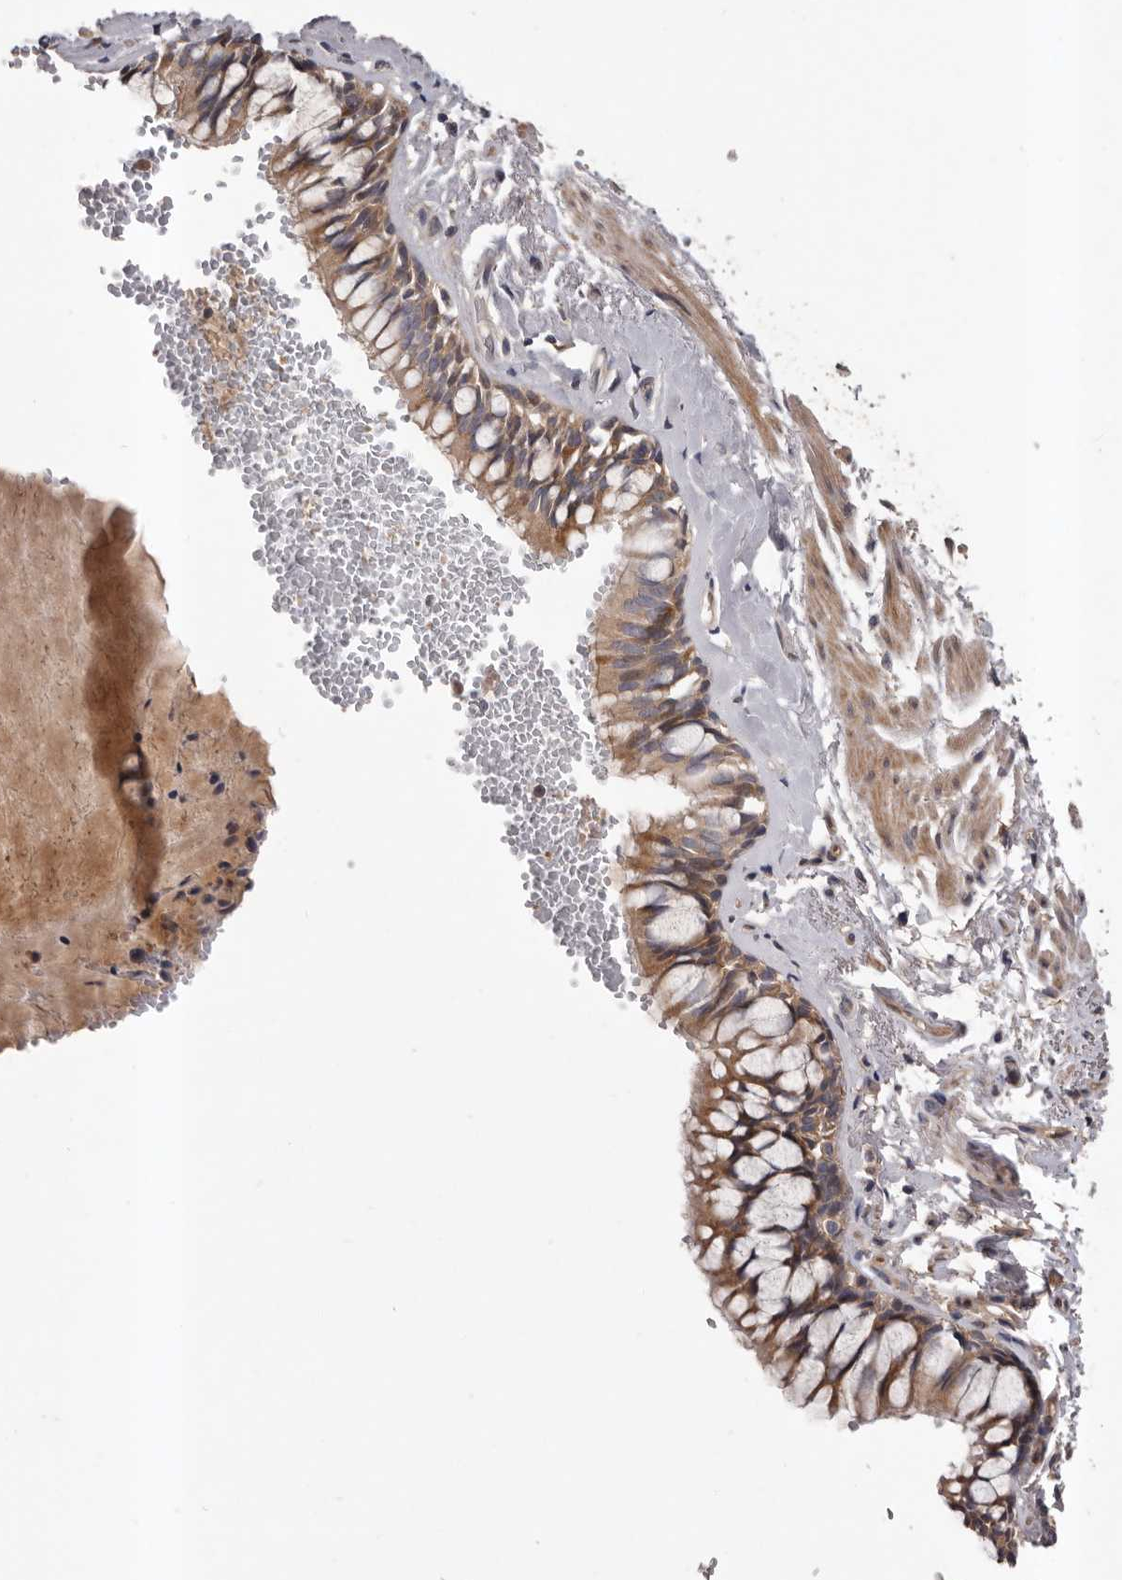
{"staining": {"intensity": "moderate", "quantity": ">75%", "location": "cytoplasmic/membranous"}, "tissue": "bronchus", "cell_type": "Respiratory epithelial cells", "image_type": "normal", "snomed": [{"axis": "morphology", "description": "Normal tissue, NOS"}, {"axis": "topography", "description": "Cartilage tissue"}, {"axis": "topography", "description": "Bronchus"}], "caption": "Protein staining shows moderate cytoplasmic/membranous staining in approximately >75% of respiratory epithelial cells in benign bronchus. (IHC, brightfield microscopy, high magnification).", "gene": "PRKD1", "patient": {"sex": "female", "age": 73}}